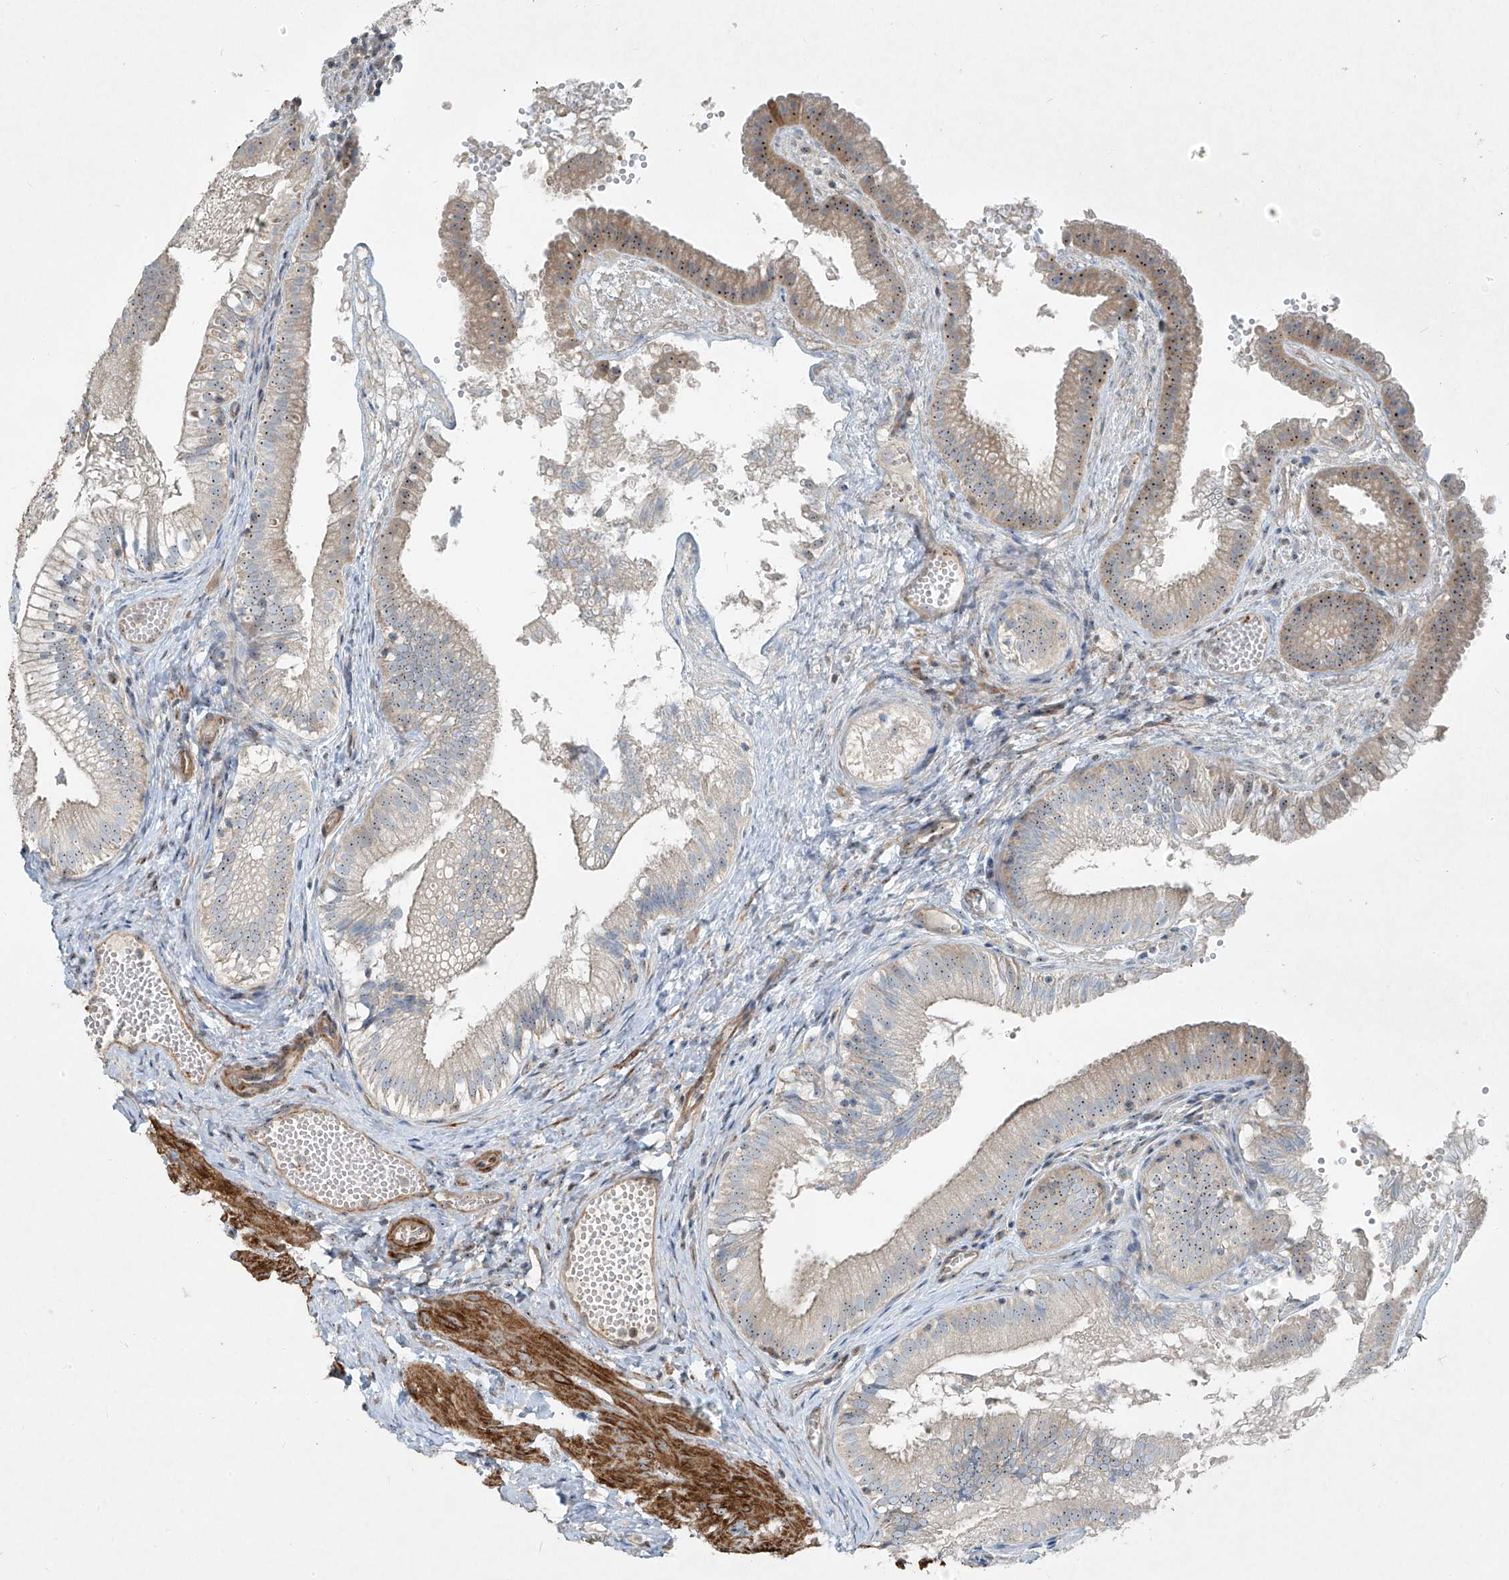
{"staining": {"intensity": "weak", "quantity": "25%-75%", "location": "cytoplasmic/membranous,nuclear"}, "tissue": "gallbladder", "cell_type": "Glandular cells", "image_type": "normal", "snomed": [{"axis": "morphology", "description": "Normal tissue, NOS"}, {"axis": "topography", "description": "Gallbladder"}], "caption": "Protein expression analysis of benign human gallbladder reveals weak cytoplasmic/membranous,nuclear positivity in approximately 25%-75% of glandular cells. (Stains: DAB (3,3'-diaminobenzidine) in brown, nuclei in blue, Microscopy: brightfield microscopy at high magnification).", "gene": "PPCS", "patient": {"sex": "female", "age": 30}}